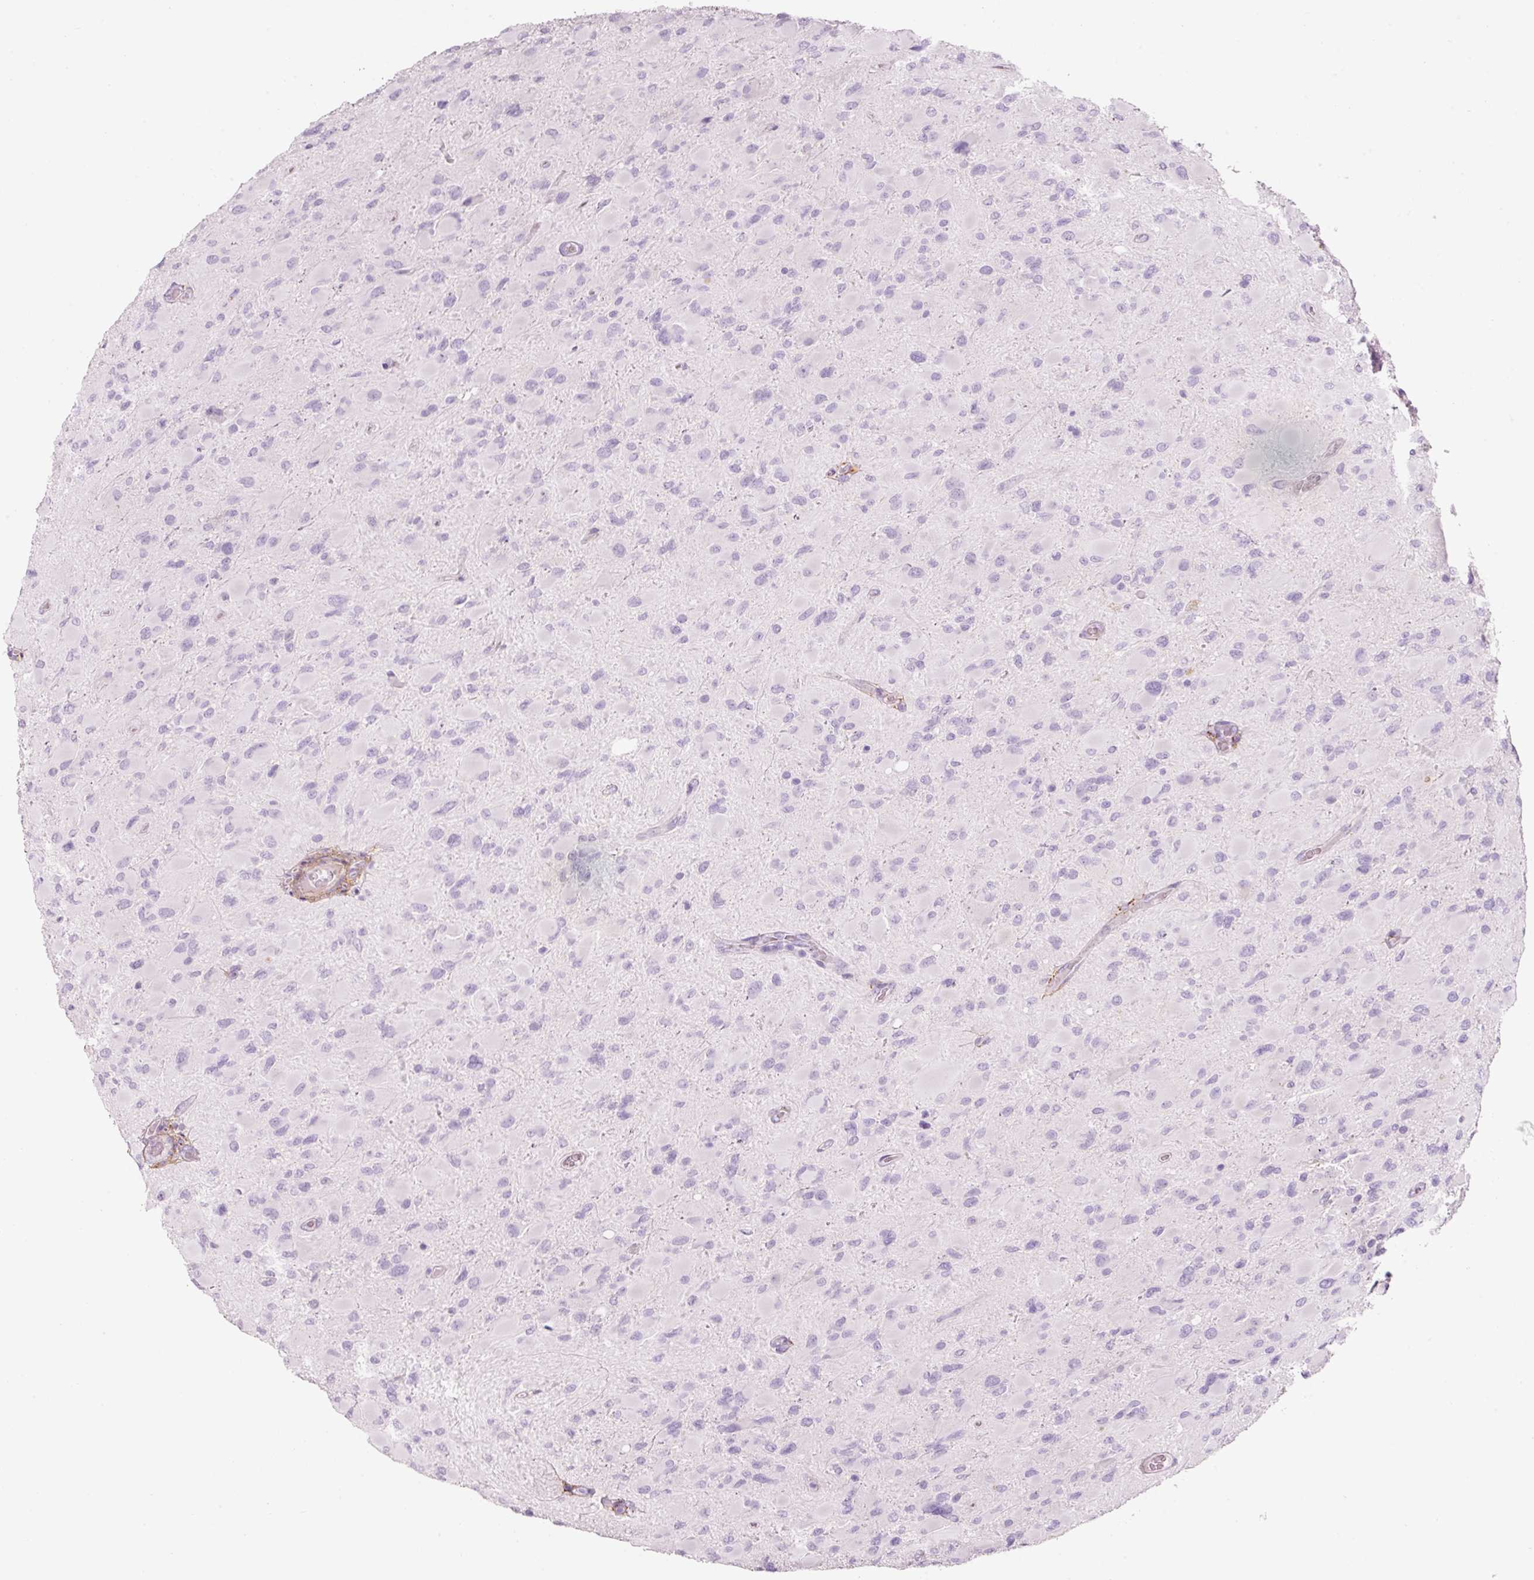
{"staining": {"intensity": "negative", "quantity": "none", "location": "none"}, "tissue": "glioma", "cell_type": "Tumor cells", "image_type": "cancer", "snomed": [{"axis": "morphology", "description": "Glioma, malignant, High grade"}, {"axis": "topography", "description": "Cerebral cortex"}], "caption": "An immunohistochemistry (IHC) histopathology image of glioma is shown. There is no staining in tumor cells of glioma.", "gene": "MFAP4", "patient": {"sex": "female", "age": 36}}